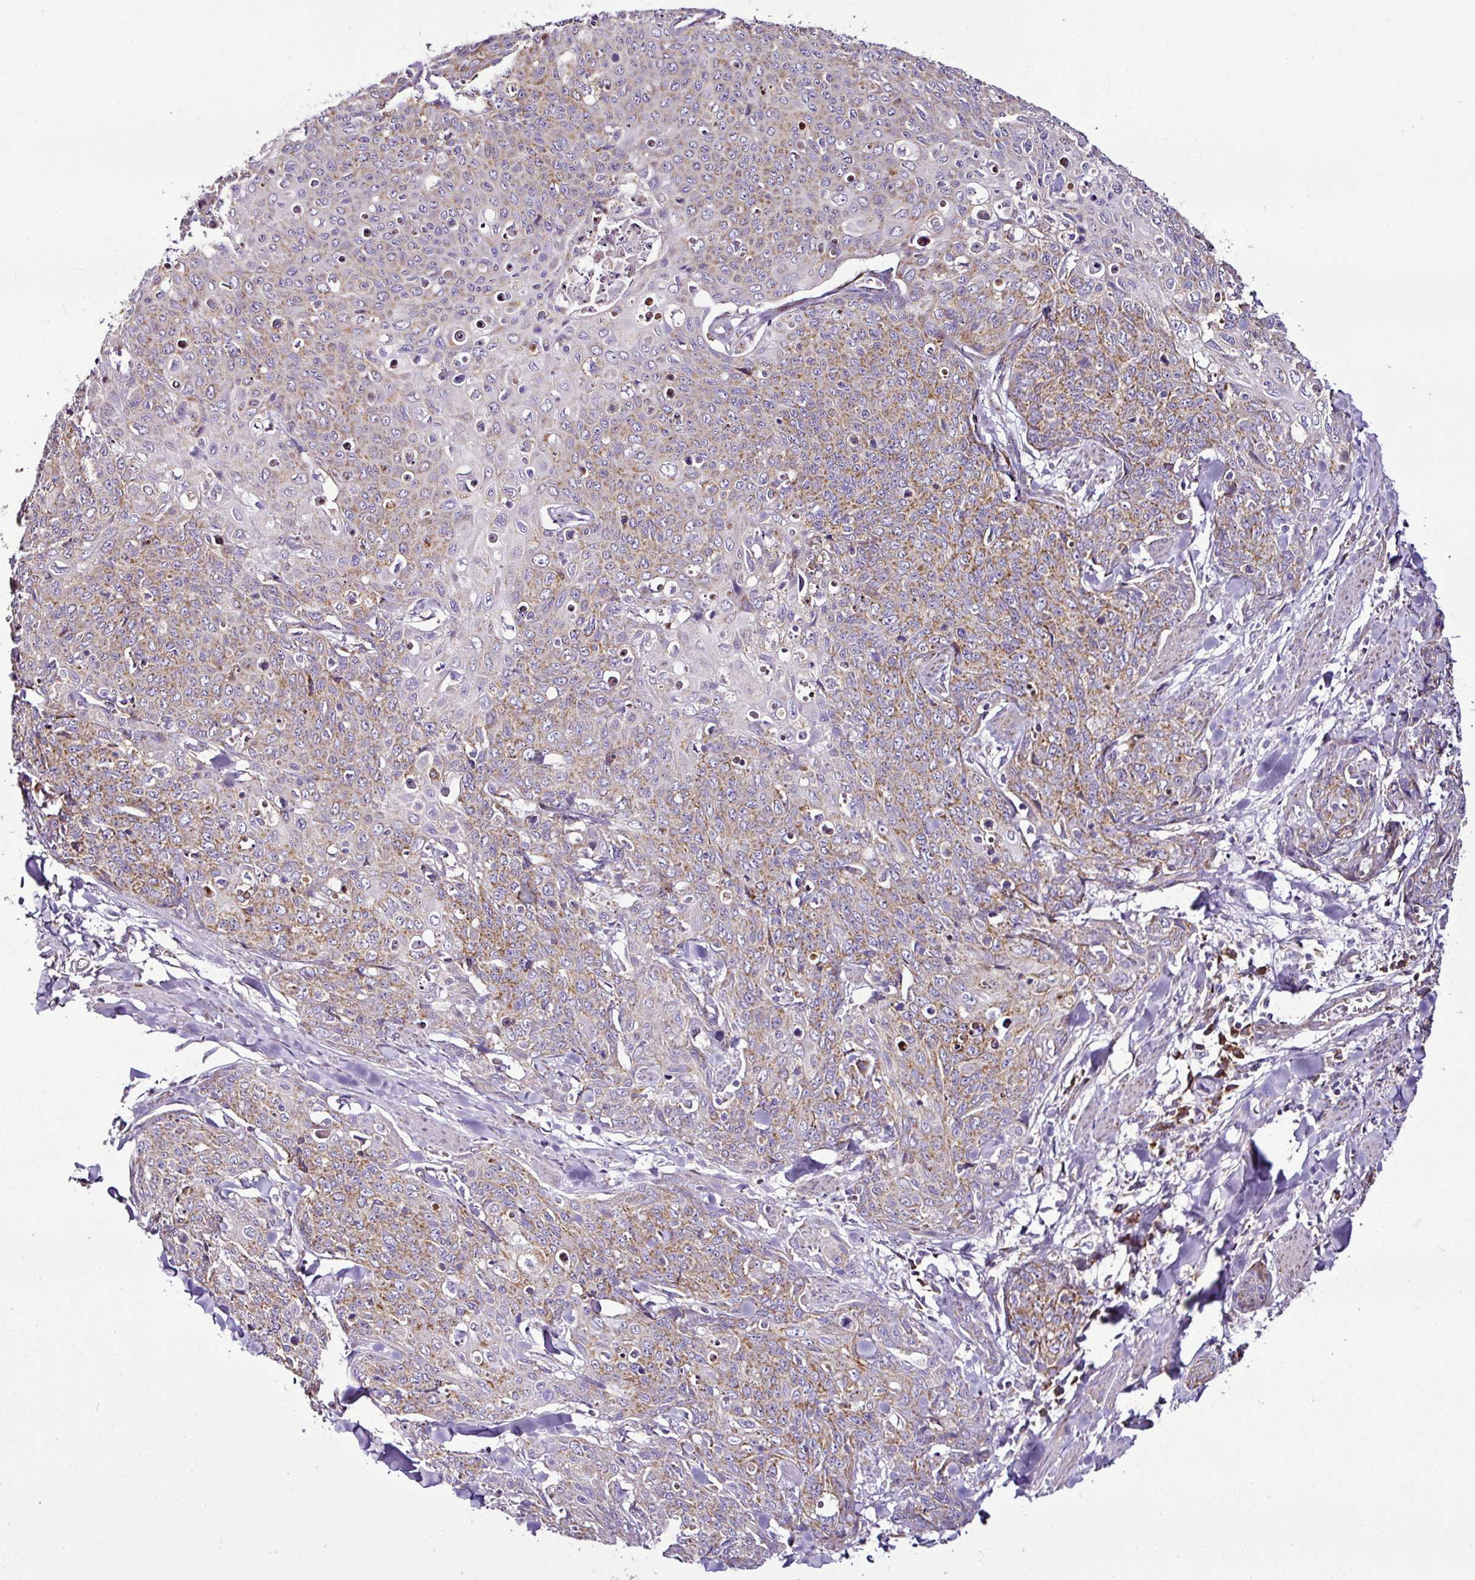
{"staining": {"intensity": "moderate", "quantity": ">75%", "location": "cytoplasmic/membranous"}, "tissue": "skin cancer", "cell_type": "Tumor cells", "image_type": "cancer", "snomed": [{"axis": "morphology", "description": "Squamous cell carcinoma, NOS"}, {"axis": "topography", "description": "Skin"}, {"axis": "topography", "description": "Vulva"}], "caption": "Protein expression analysis of skin squamous cell carcinoma reveals moderate cytoplasmic/membranous staining in approximately >75% of tumor cells.", "gene": "DPAGT1", "patient": {"sex": "female", "age": 85}}